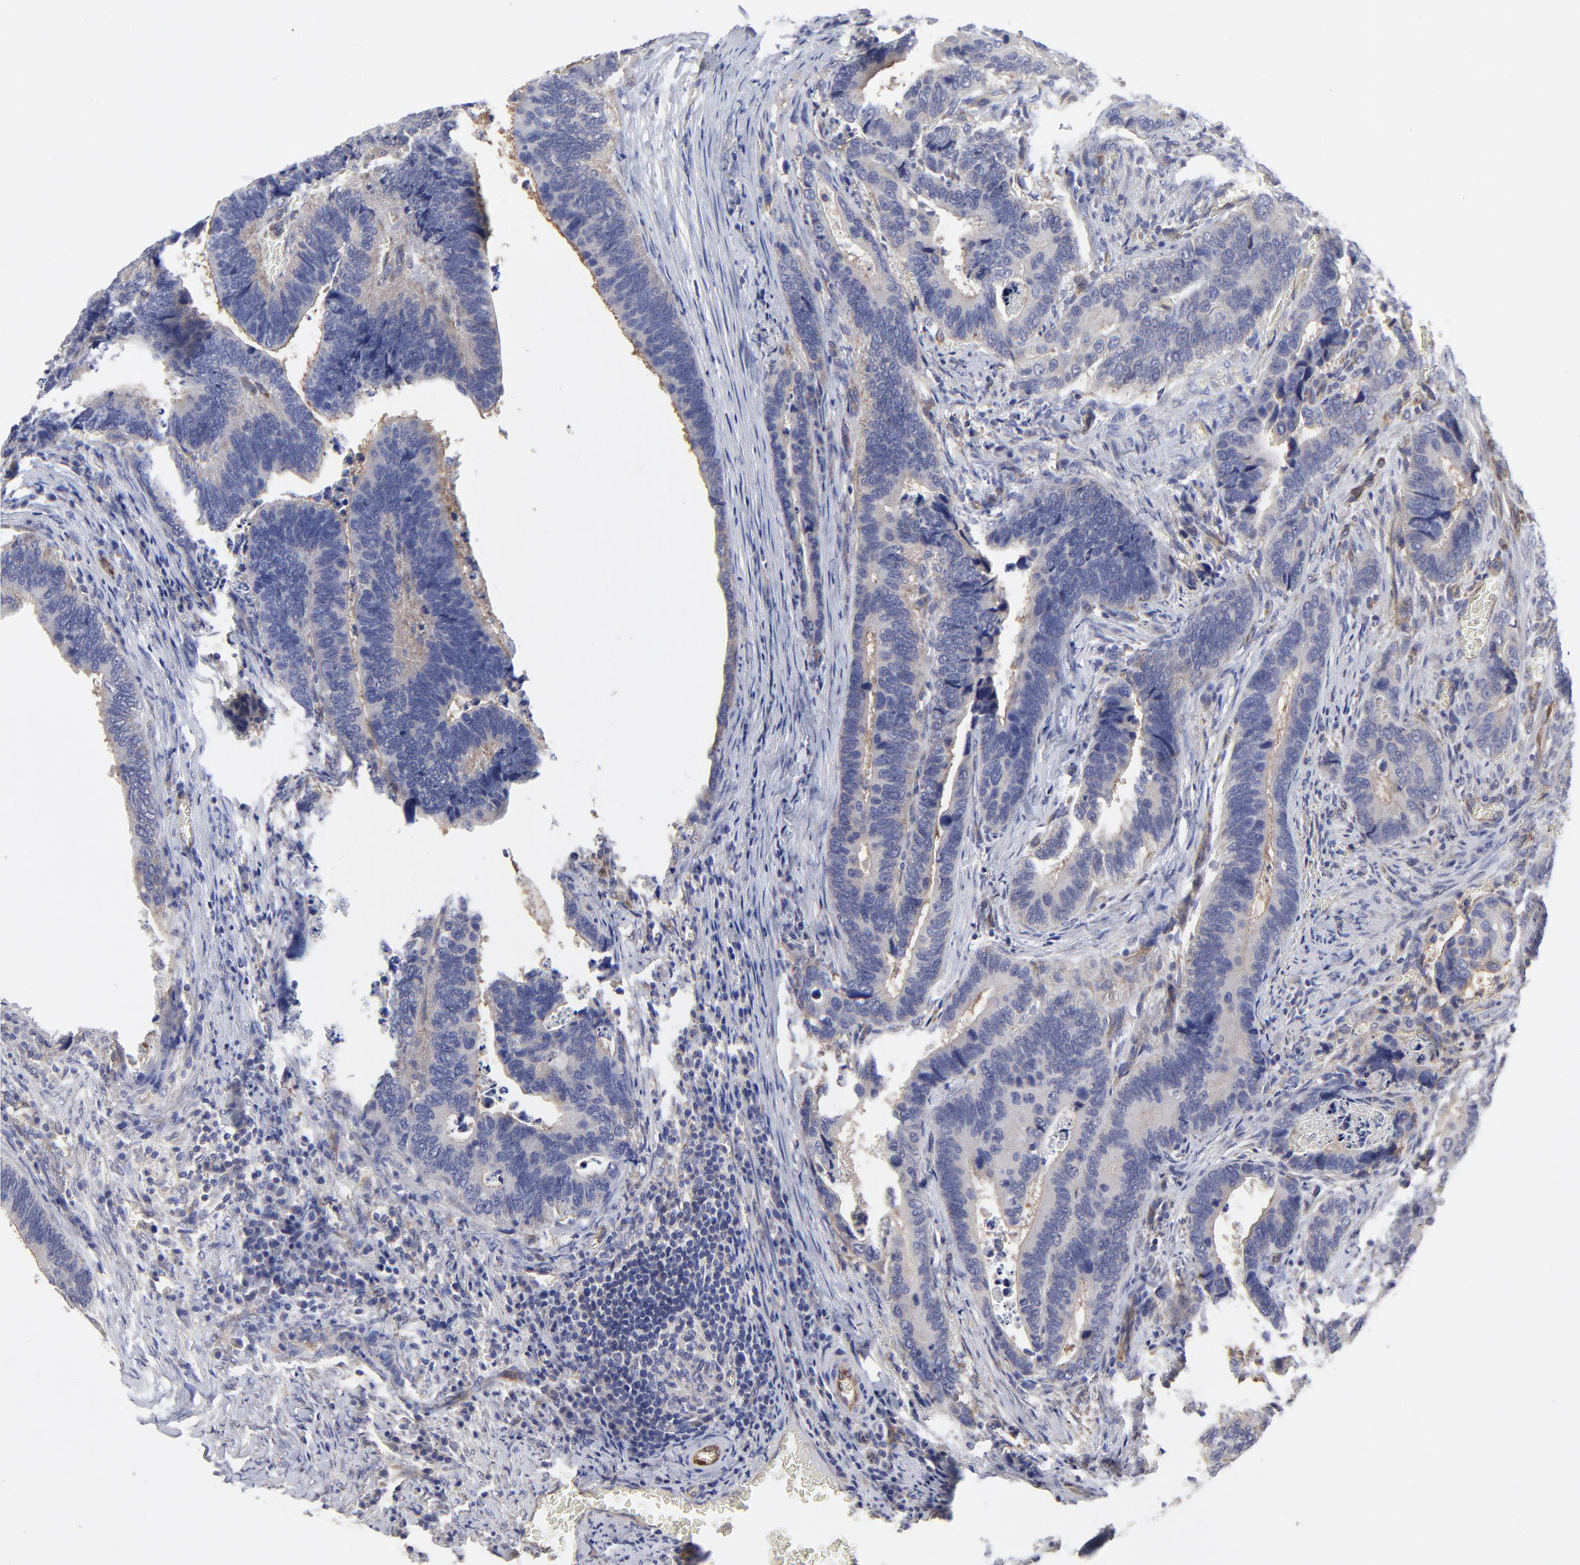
{"staining": {"intensity": "negative", "quantity": "none", "location": "none"}, "tissue": "colorectal cancer", "cell_type": "Tumor cells", "image_type": "cancer", "snomed": [{"axis": "morphology", "description": "Adenocarcinoma, NOS"}, {"axis": "topography", "description": "Colon"}], "caption": "The micrograph demonstrates no significant staining in tumor cells of colorectal cancer. The staining is performed using DAB brown chromogen with nuclei counter-stained in using hematoxylin.", "gene": "SULF2", "patient": {"sex": "male", "age": 72}}